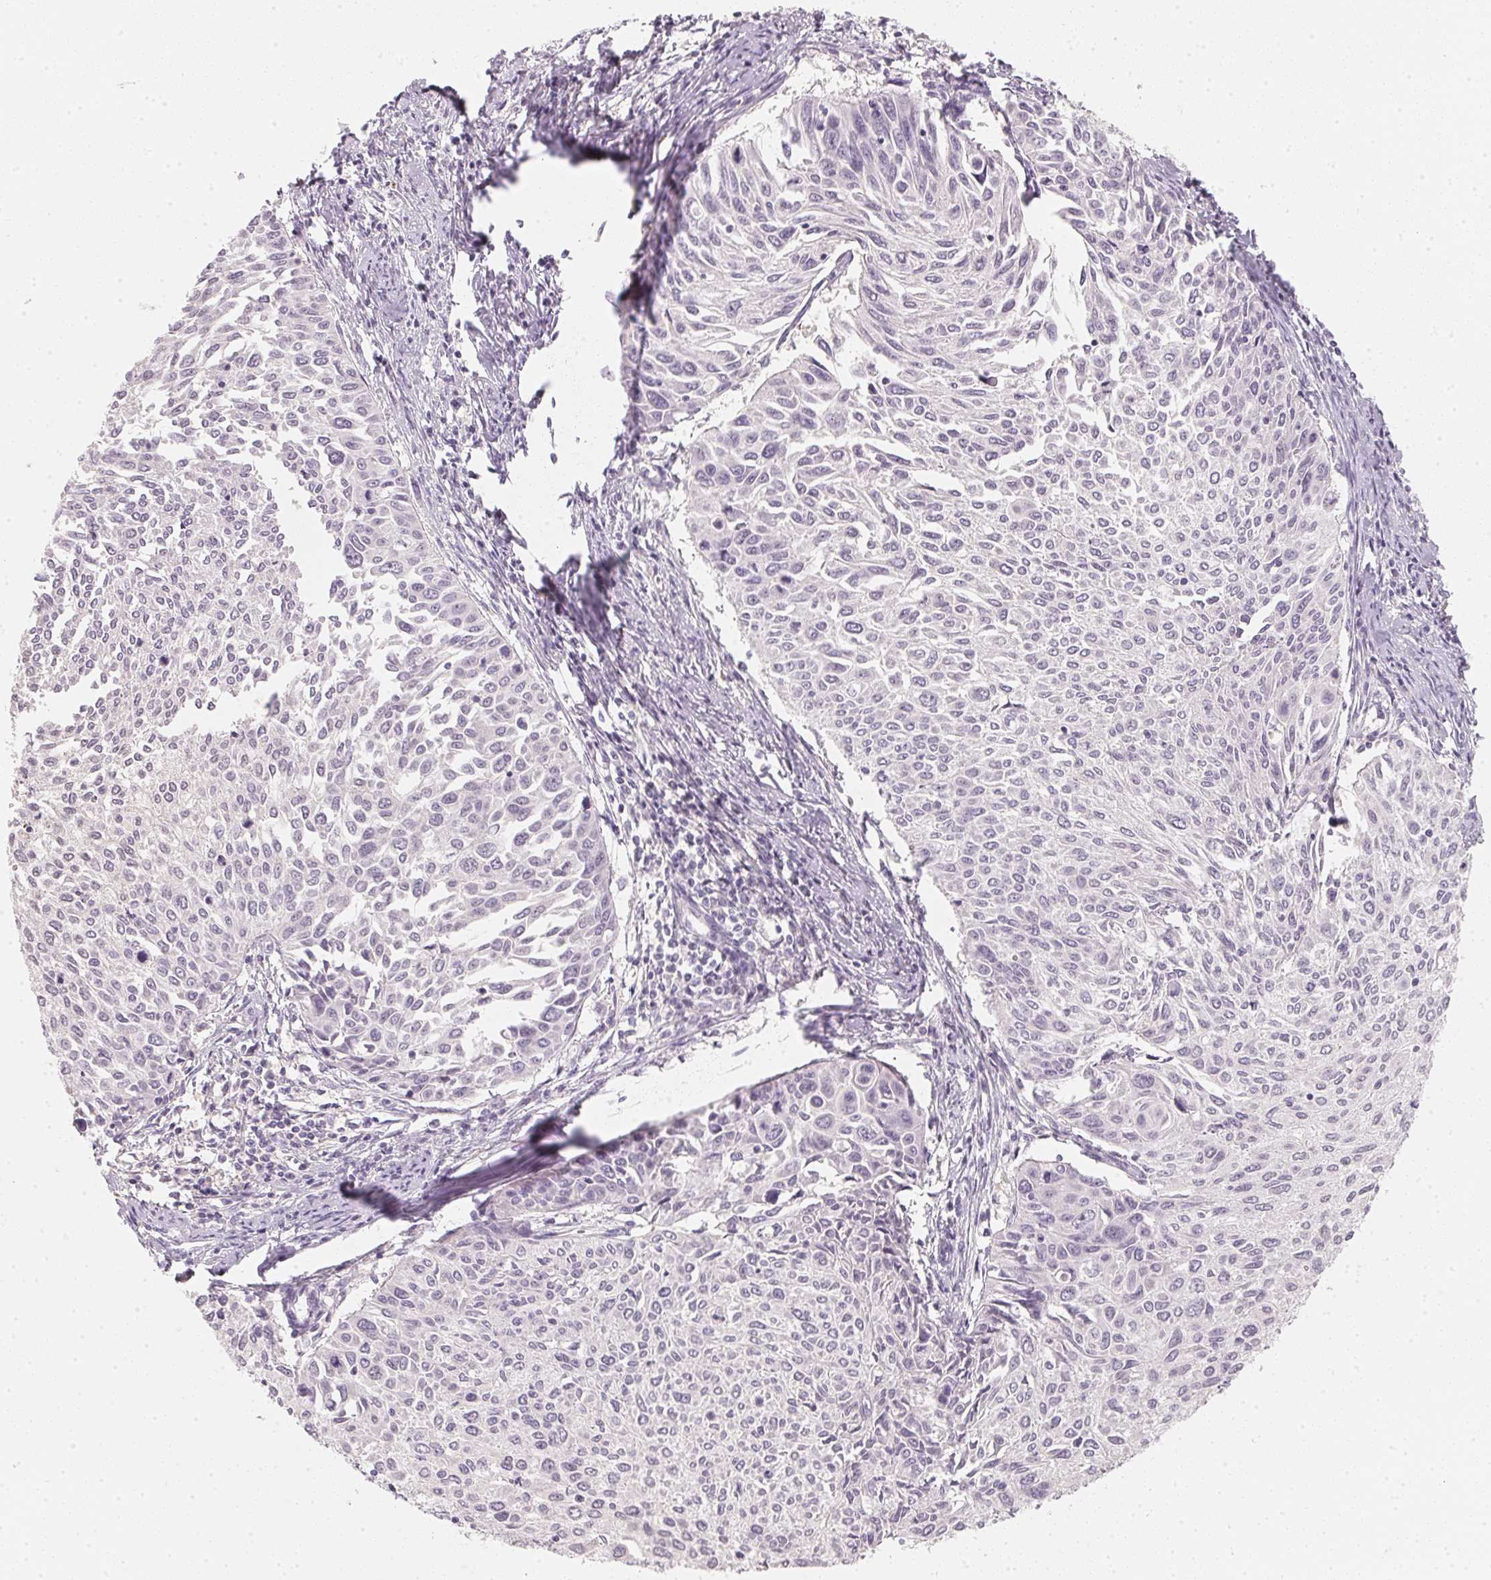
{"staining": {"intensity": "negative", "quantity": "none", "location": "none"}, "tissue": "cervical cancer", "cell_type": "Tumor cells", "image_type": "cancer", "snomed": [{"axis": "morphology", "description": "Squamous cell carcinoma, NOS"}, {"axis": "topography", "description": "Cervix"}], "caption": "Human squamous cell carcinoma (cervical) stained for a protein using immunohistochemistry (IHC) demonstrates no positivity in tumor cells.", "gene": "CFAP276", "patient": {"sex": "female", "age": 50}}